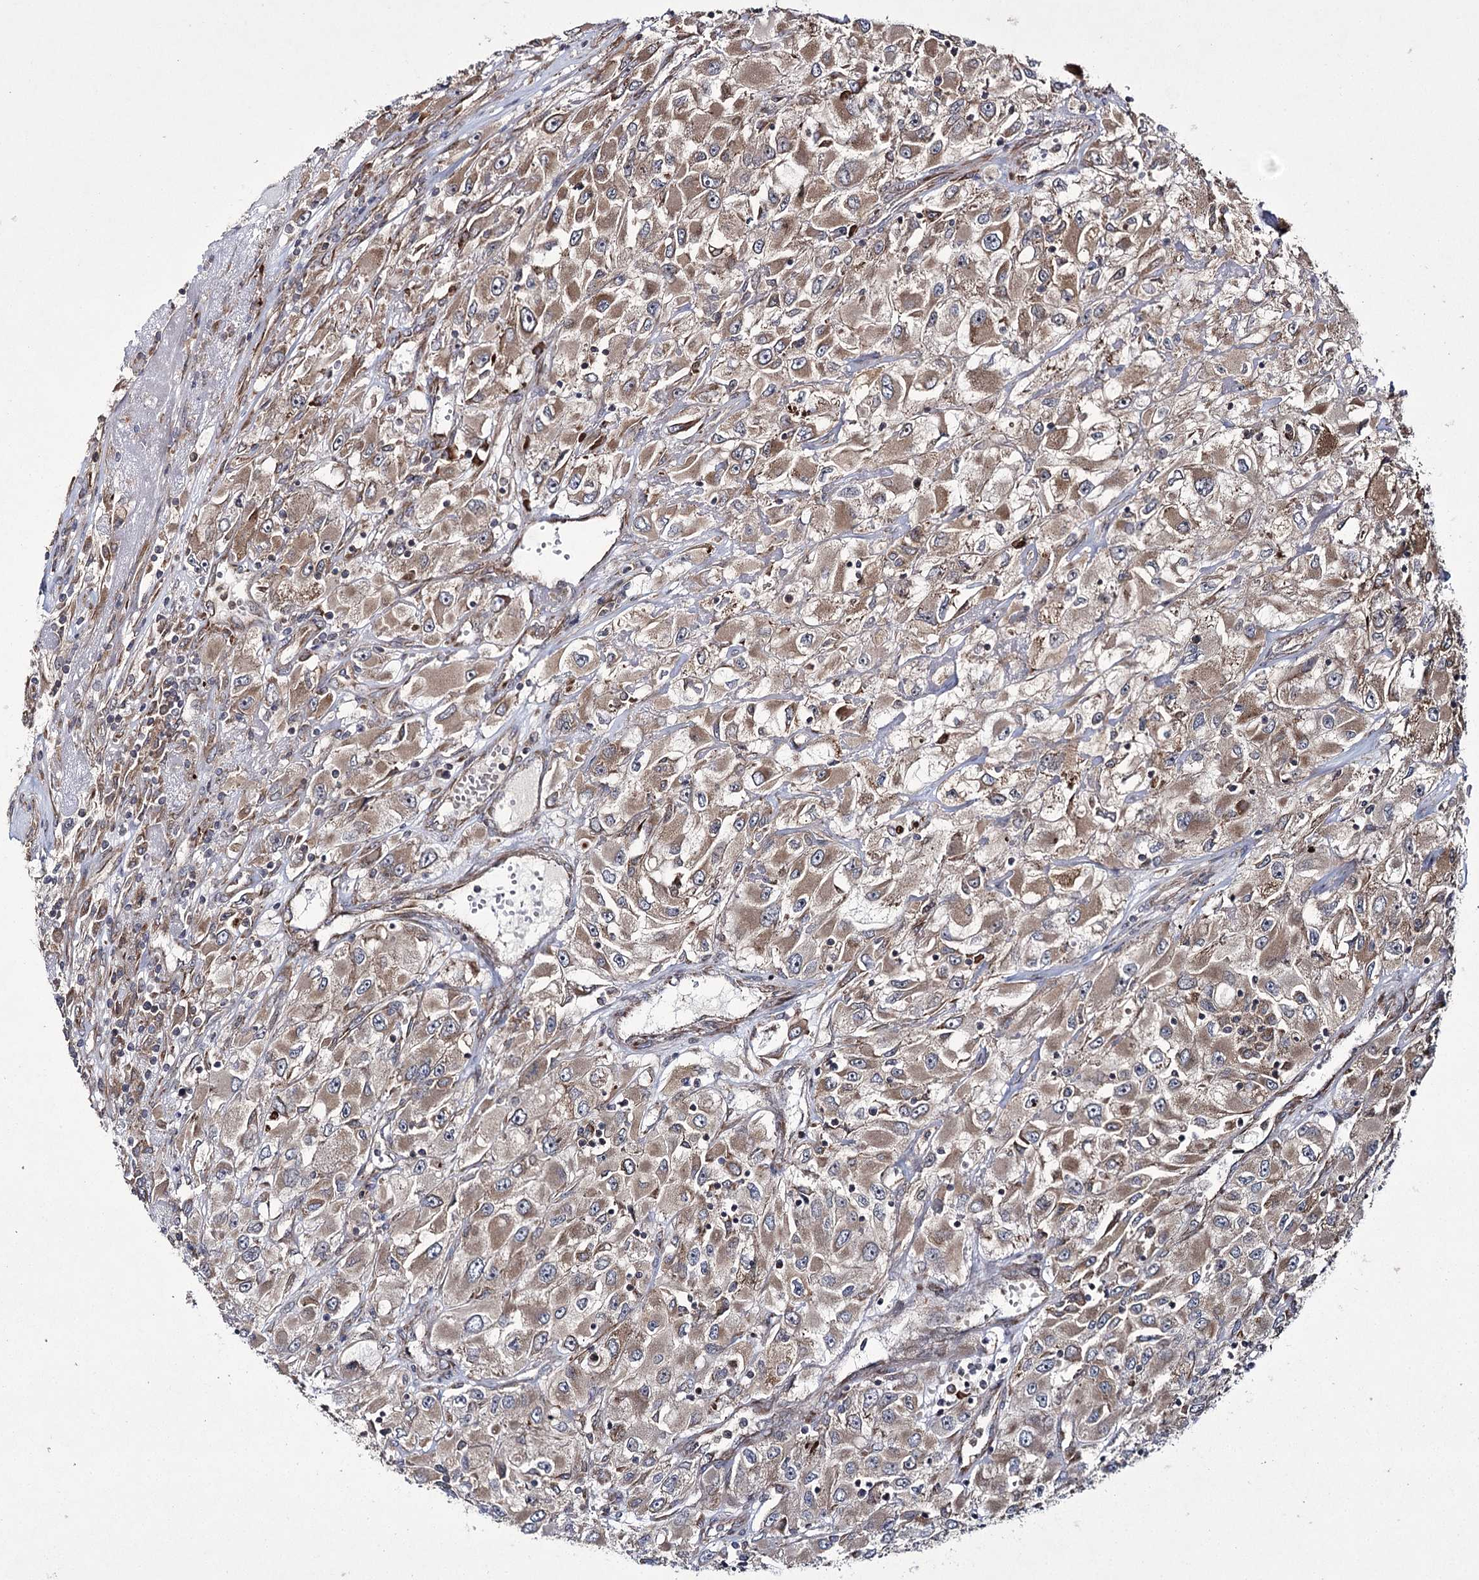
{"staining": {"intensity": "moderate", "quantity": ">75%", "location": "cytoplasmic/membranous"}, "tissue": "renal cancer", "cell_type": "Tumor cells", "image_type": "cancer", "snomed": [{"axis": "morphology", "description": "Adenocarcinoma, NOS"}, {"axis": "topography", "description": "Kidney"}], "caption": "Renal cancer (adenocarcinoma) was stained to show a protein in brown. There is medium levels of moderate cytoplasmic/membranous expression in approximately >75% of tumor cells. (IHC, brightfield microscopy, high magnification).", "gene": "HECTD2", "patient": {"sex": "female", "age": 52}}